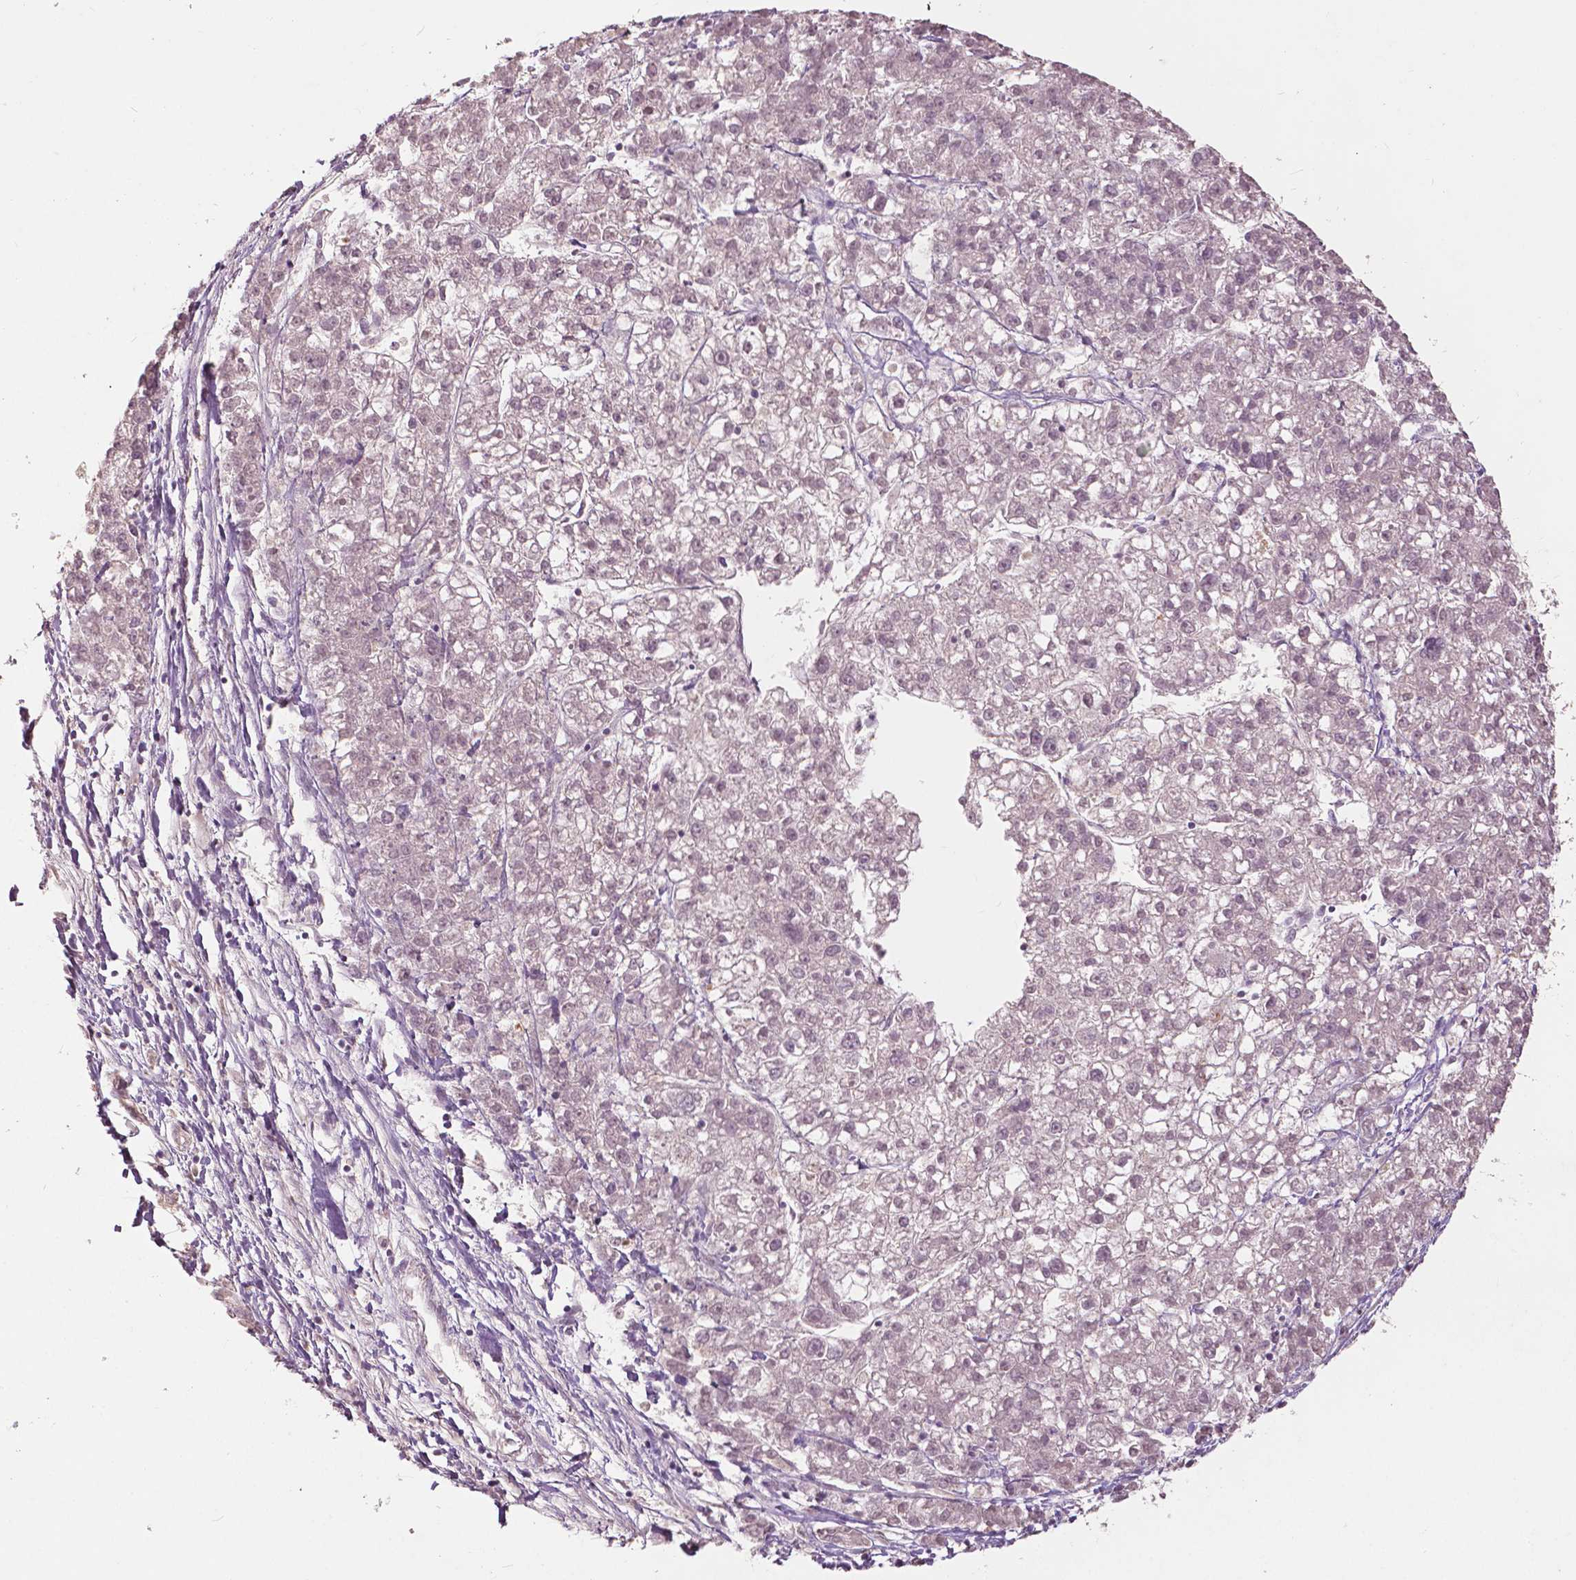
{"staining": {"intensity": "negative", "quantity": "none", "location": "none"}, "tissue": "liver cancer", "cell_type": "Tumor cells", "image_type": "cancer", "snomed": [{"axis": "morphology", "description": "Carcinoma, Hepatocellular, NOS"}, {"axis": "topography", "description": "Liver"}], "caption": "The micrograph exhibits no staining of tumor cells in liver cancer (hepatocellular carcinoma).", "gene": "ANGPTL4", "patient": {"sex": "male", "age": 56}}